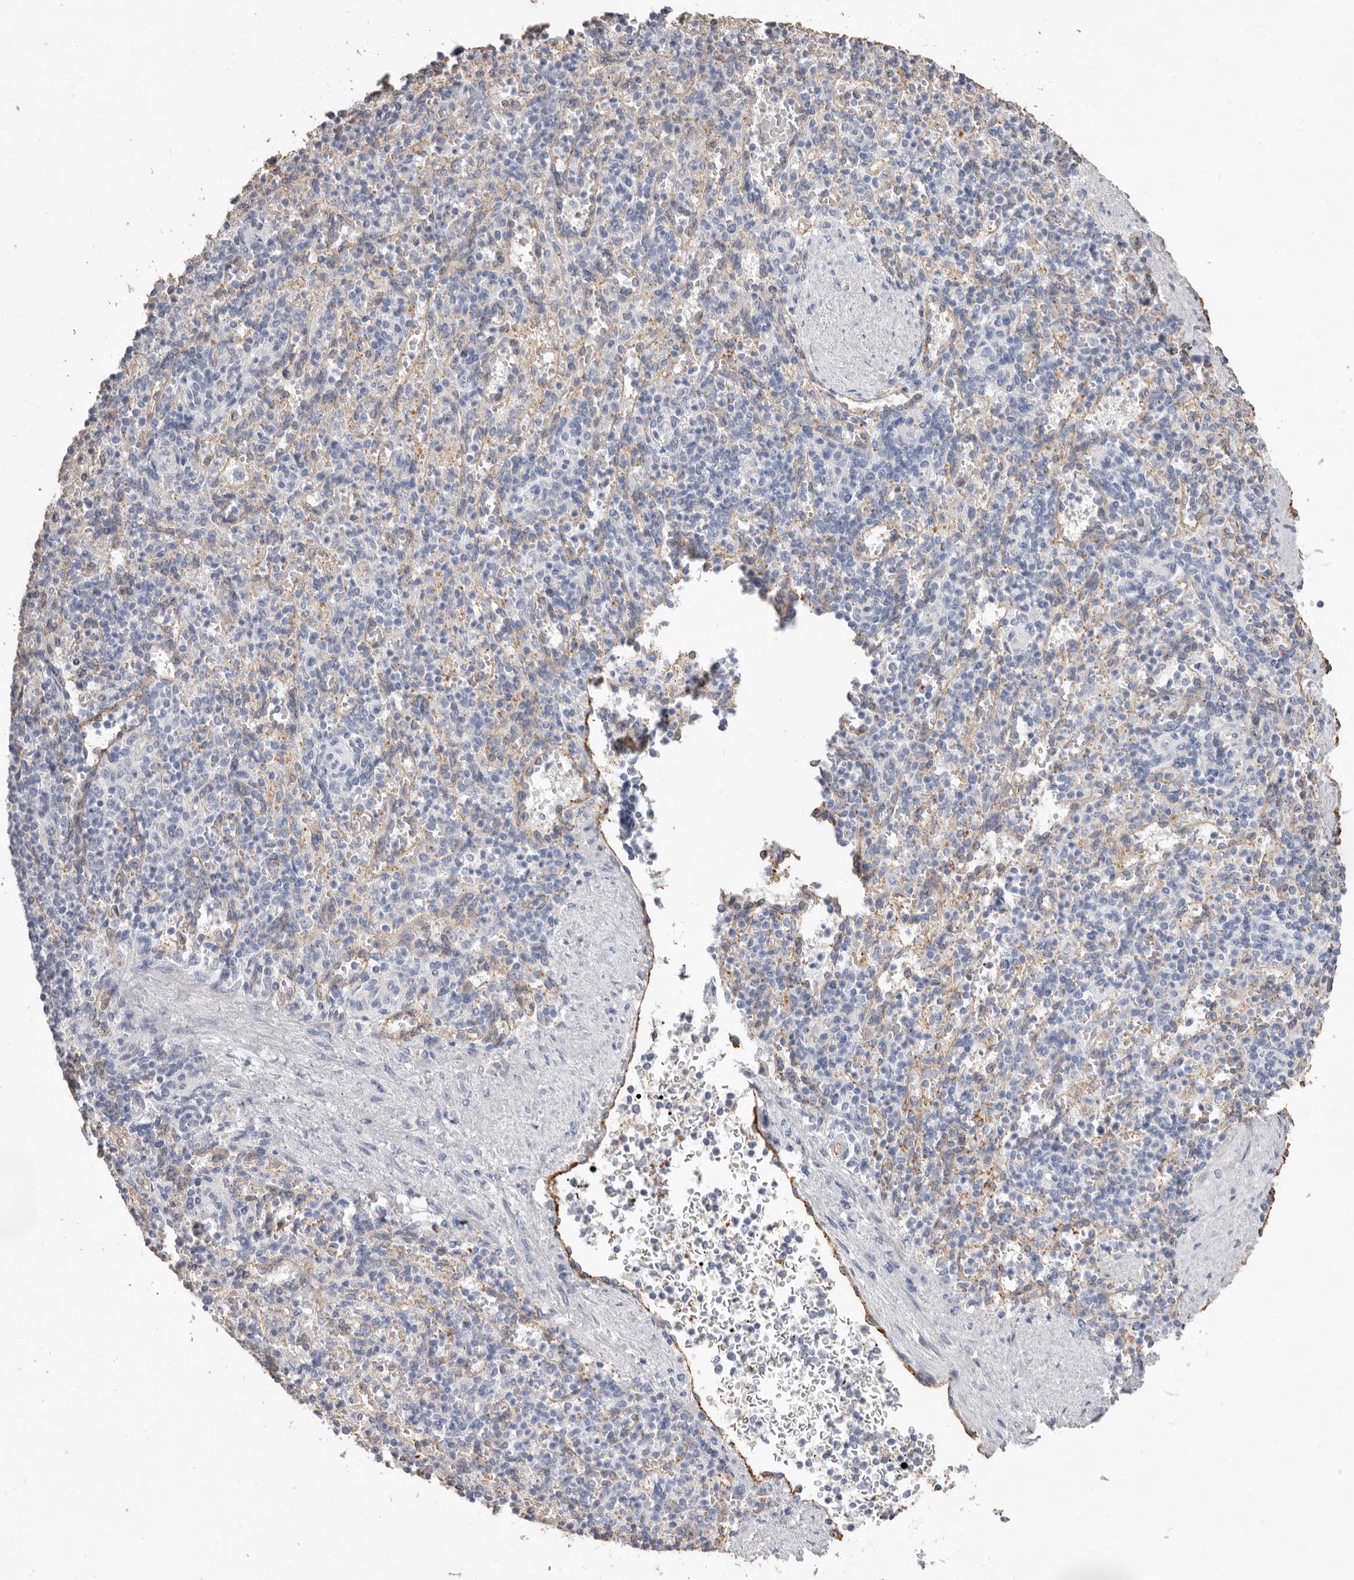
{"staining": {"intensity": "negative", "quantity": "none", "location": "none"}, "tissue": "spleen", "cell_type": "Cells in red pulp", "image_type": "normal", "snomed": [{"axis": "morphology", "description": "Normal tissue, NOS"}, {"axis": "topography", "description": "Spleen"}], "caption": "Cells in red pulp show no significant protein staining in unremarkable spleen. (Stains: DAB (3,3'-diaminobenzidine) IHC with hematoxylin counter stain, Microscopy: brightfield microscopy at high magnification).", "gene": "ZYG11B", "patient": {"sex": "female", "age": 74}}